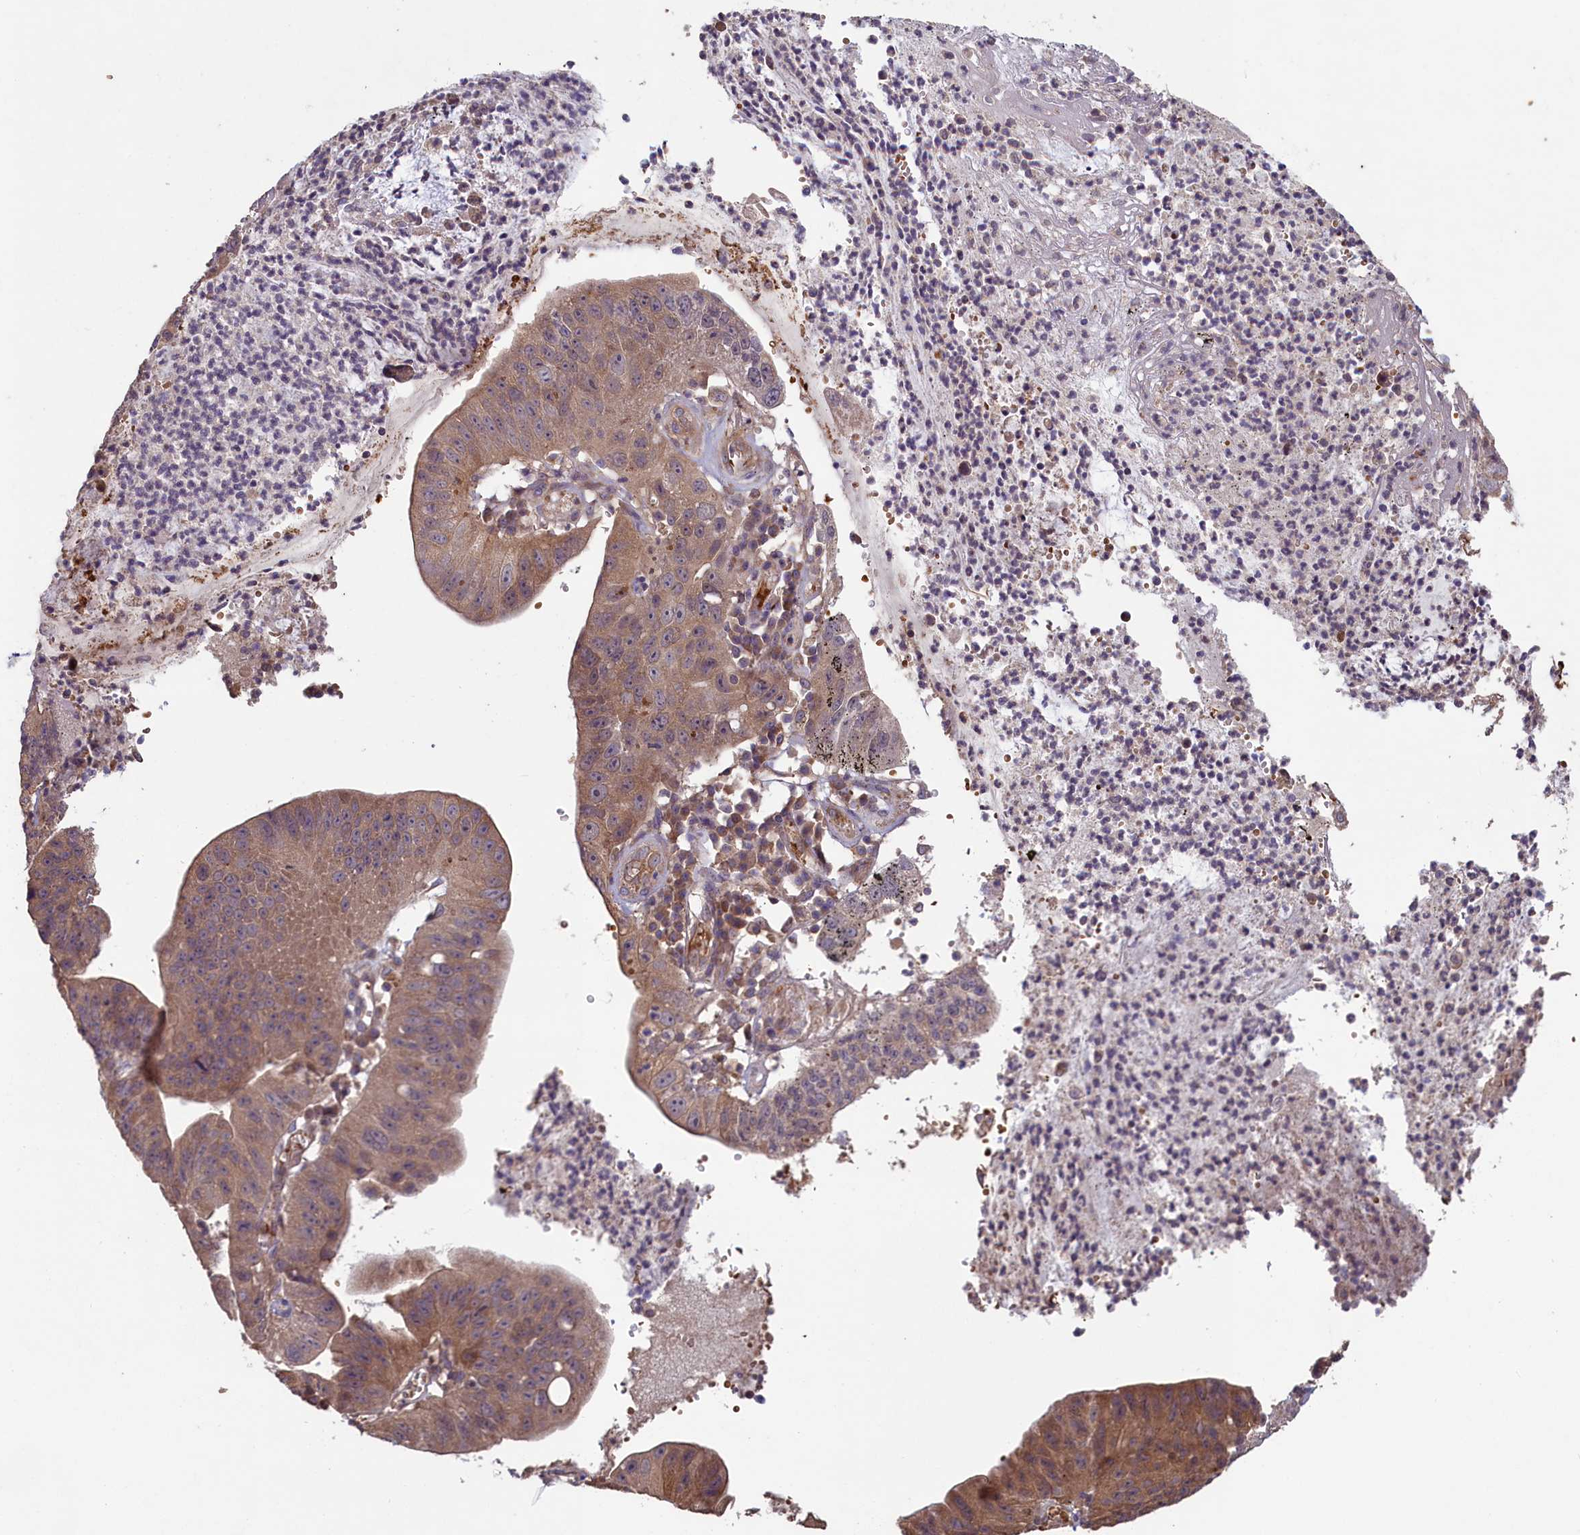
{"staining": {"intensity": "moderate", "quantity": ">75%", "location": "cytoplasmic/membranous"}, "tissue": "stomach cancer", "cell_type": "Tumor cells", "image_type": "cancer", "snomed": [{"axis": "morphology", "description": "Adenocarcinoma, NOS"}, {"axis": "topography", "description": "Stomach"}], "caption": "Immunohistochemical staining of human stomach adenocarcinoma exhibits medium levels of moderate cytoplasmic/membranous staining in approximately >75% of tumor cells.", "gene": "CIAO2B", "patient": {"sex": "male", "age": 59}}